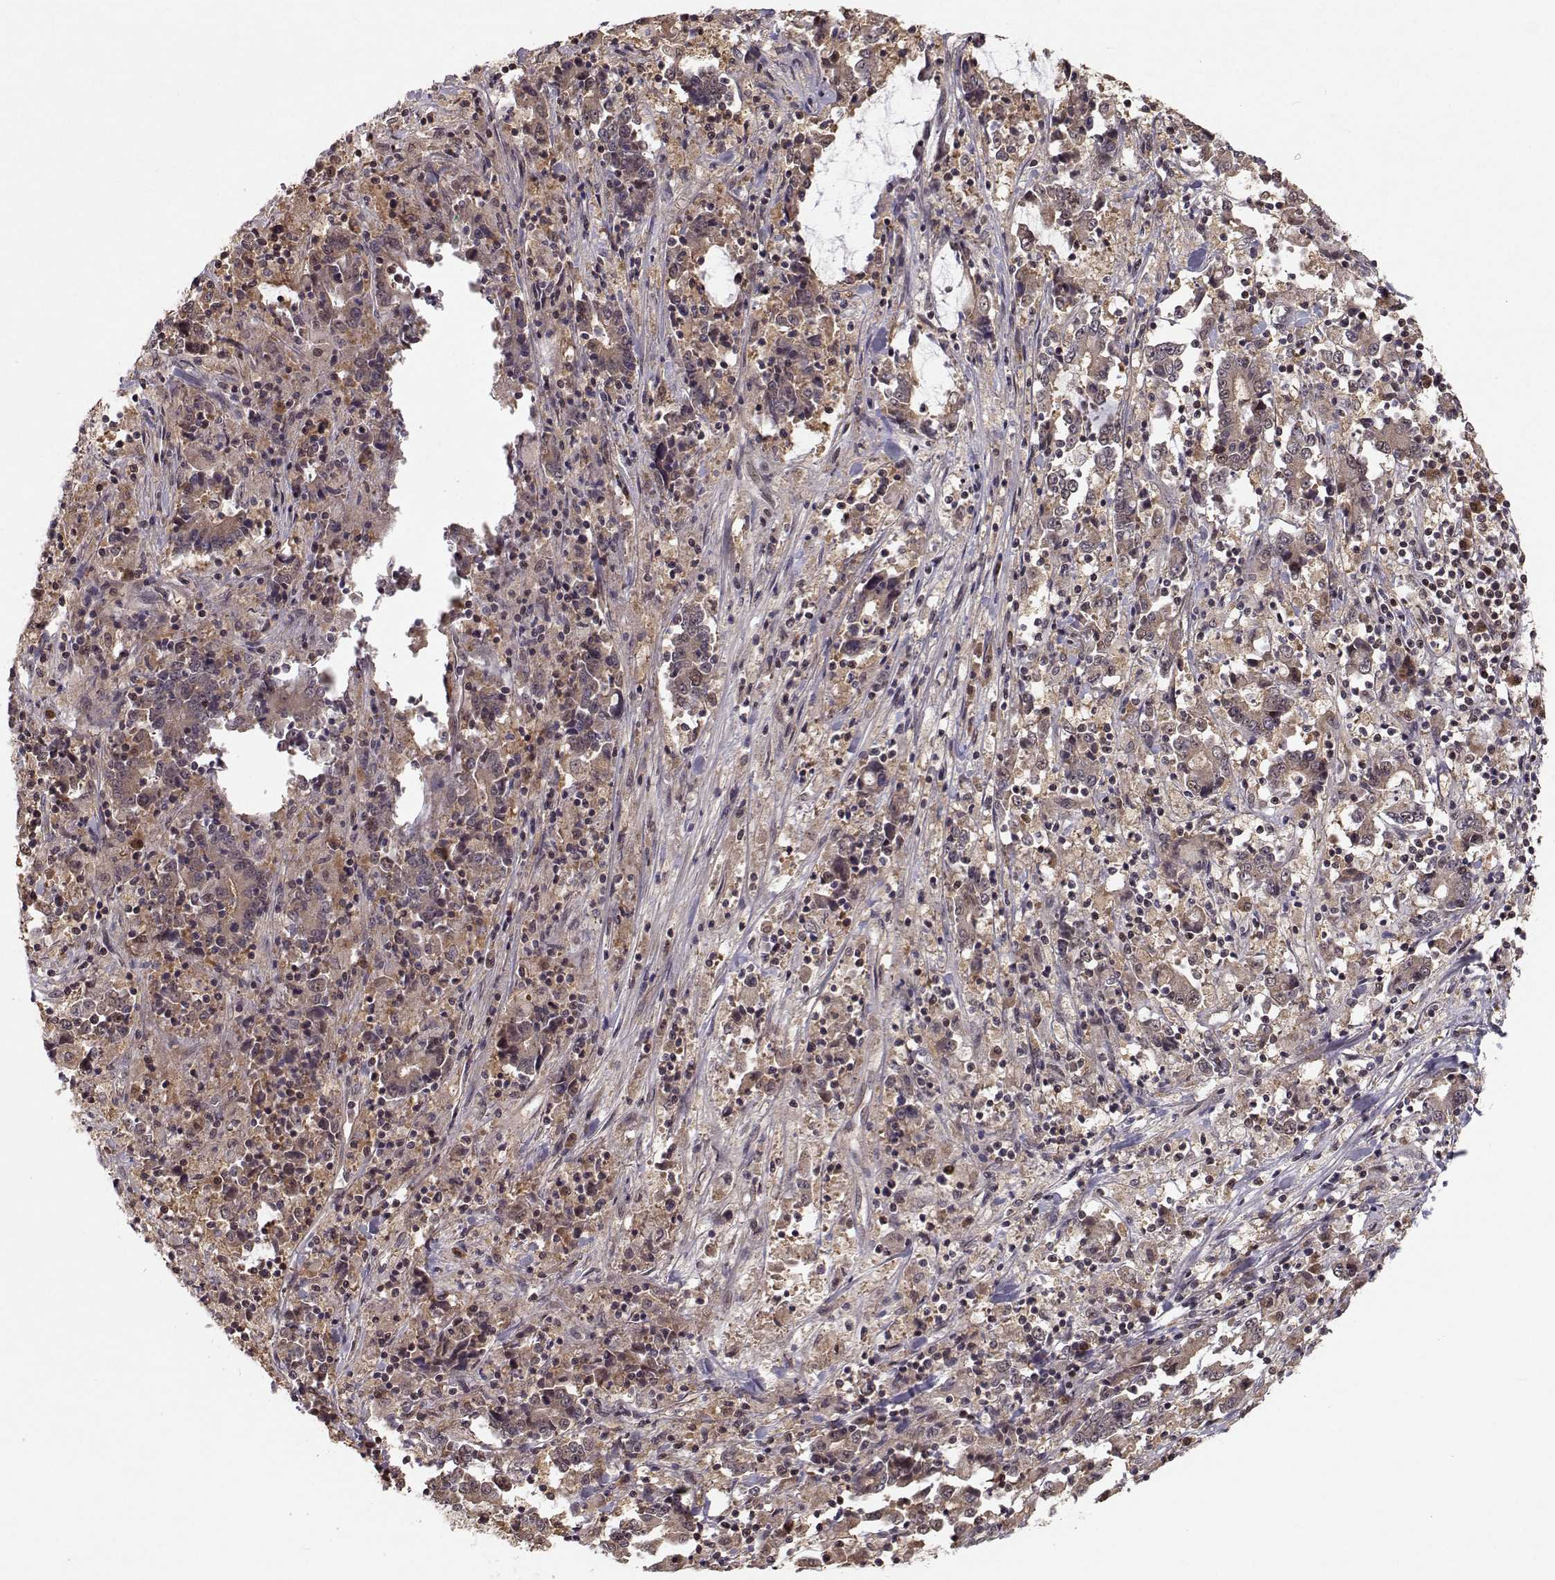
{"staining": {"intensity": "moderate", "quantity": "25%-75%", "location": "cytoplasmic/membranous"}, "tissue": "stomach cancer", "cell_type": "Tumor cells", "image_type": "cancer", "snomed": [{"axis": "morphology", "description": "Adenocarcinoma, NOS"}, {"axis": "topography", "description": "Stomach, upper"}], "caption": "Immunohistochemical staining of human stomach cancer exhibits moderate cytoplasmic/membranous protein expression in approximately 25%-75% of tumor cells. The staining was performed using DAB, with brown indicating positive protein expression. Nuclei are stained blue with hematoxylin.", "gene": "PLEKHG3", "patient": {"sex": "male", "age": 68}}